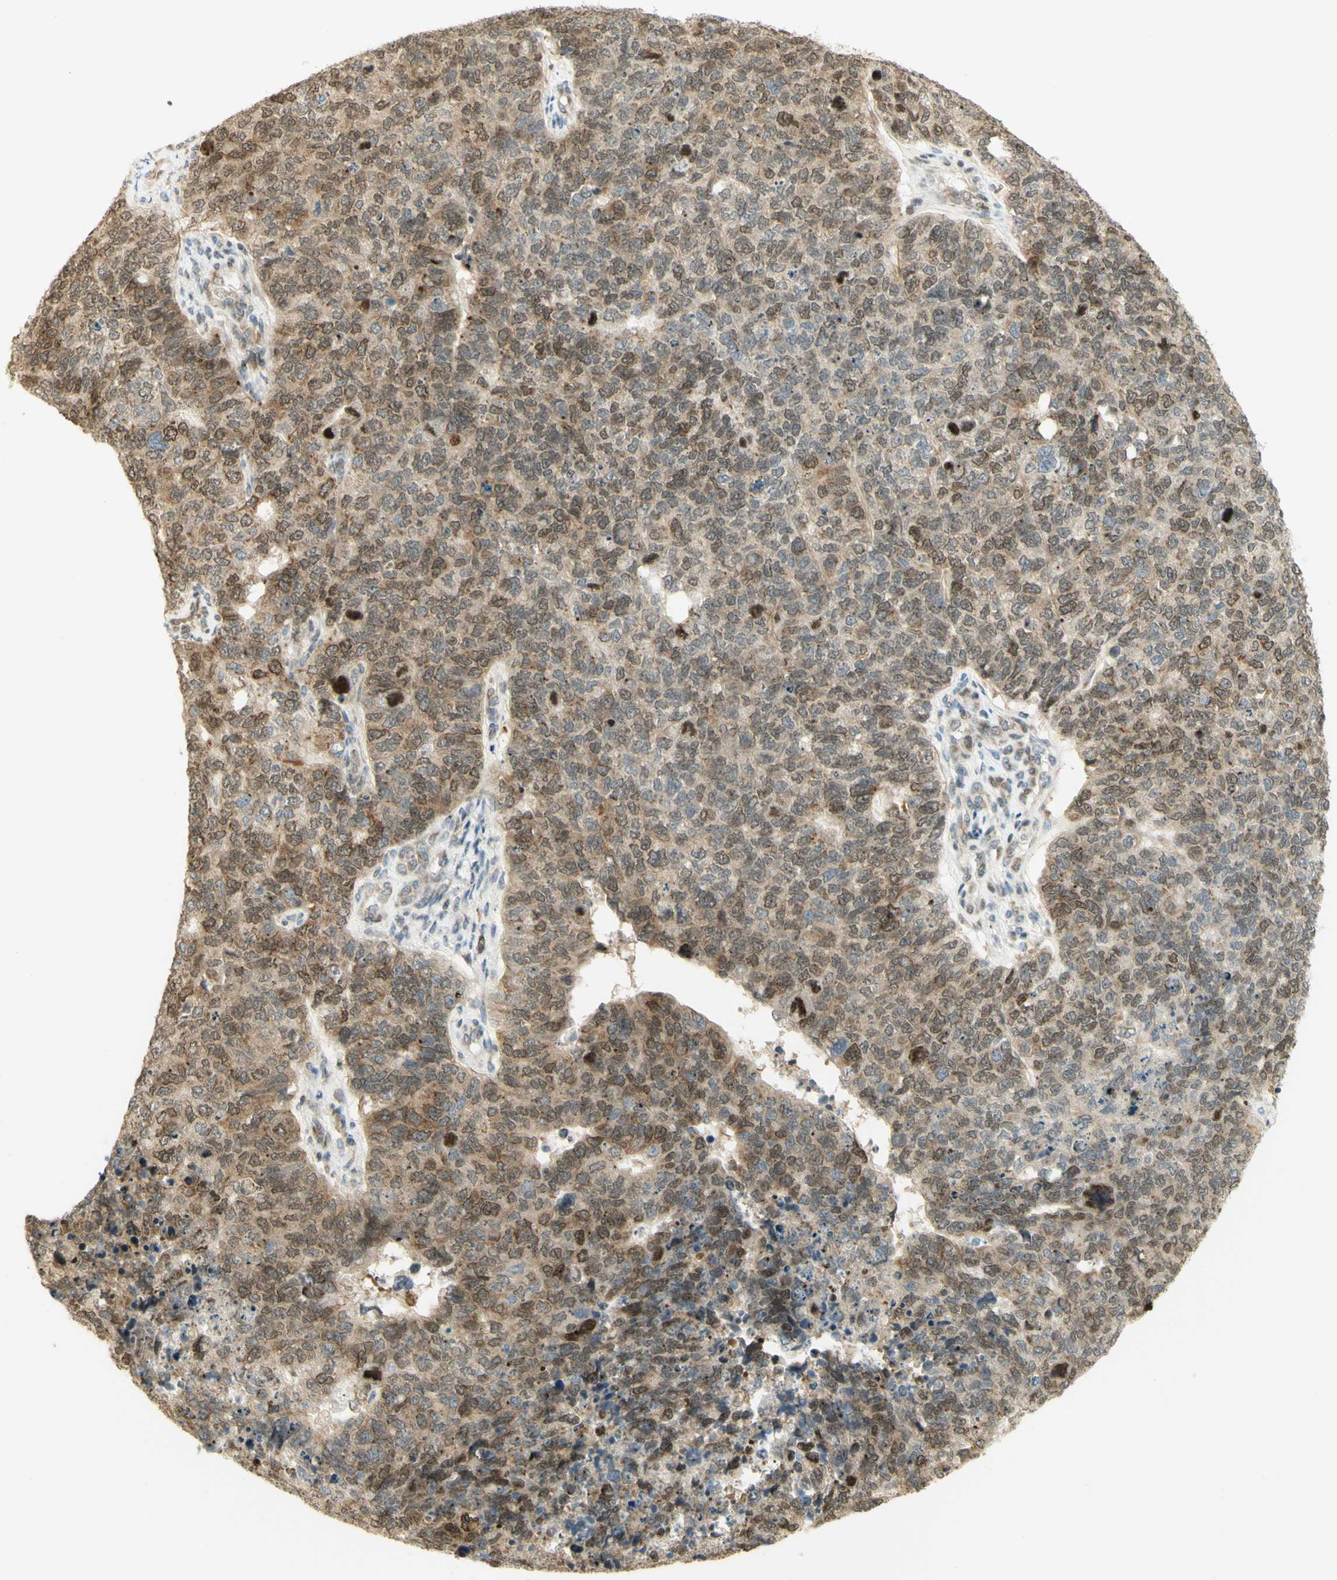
{"staining": {"intensity": "moderate", "quantity": ">75%", "location": "cytoplasmic/membranous,nuclear"}, "tissue": "cervical cancer", "cell_type": "Tumor cells", "image_type": "cancer", "snomed": [{"axis": "morphology", "description": "Squamous cell carcinoma, NOS"}, {"axis": "topography", "description": "Cervix"}], "caption": "A medium amount of moderate cytoplasmic/membranous and nuclear positivity is appreciated in approximately >75% of tumor cells in squamous cell carcinoma (cervical) tissue.", "gene": "KIF11", "patient": {"sex": "female", "age": 63}}